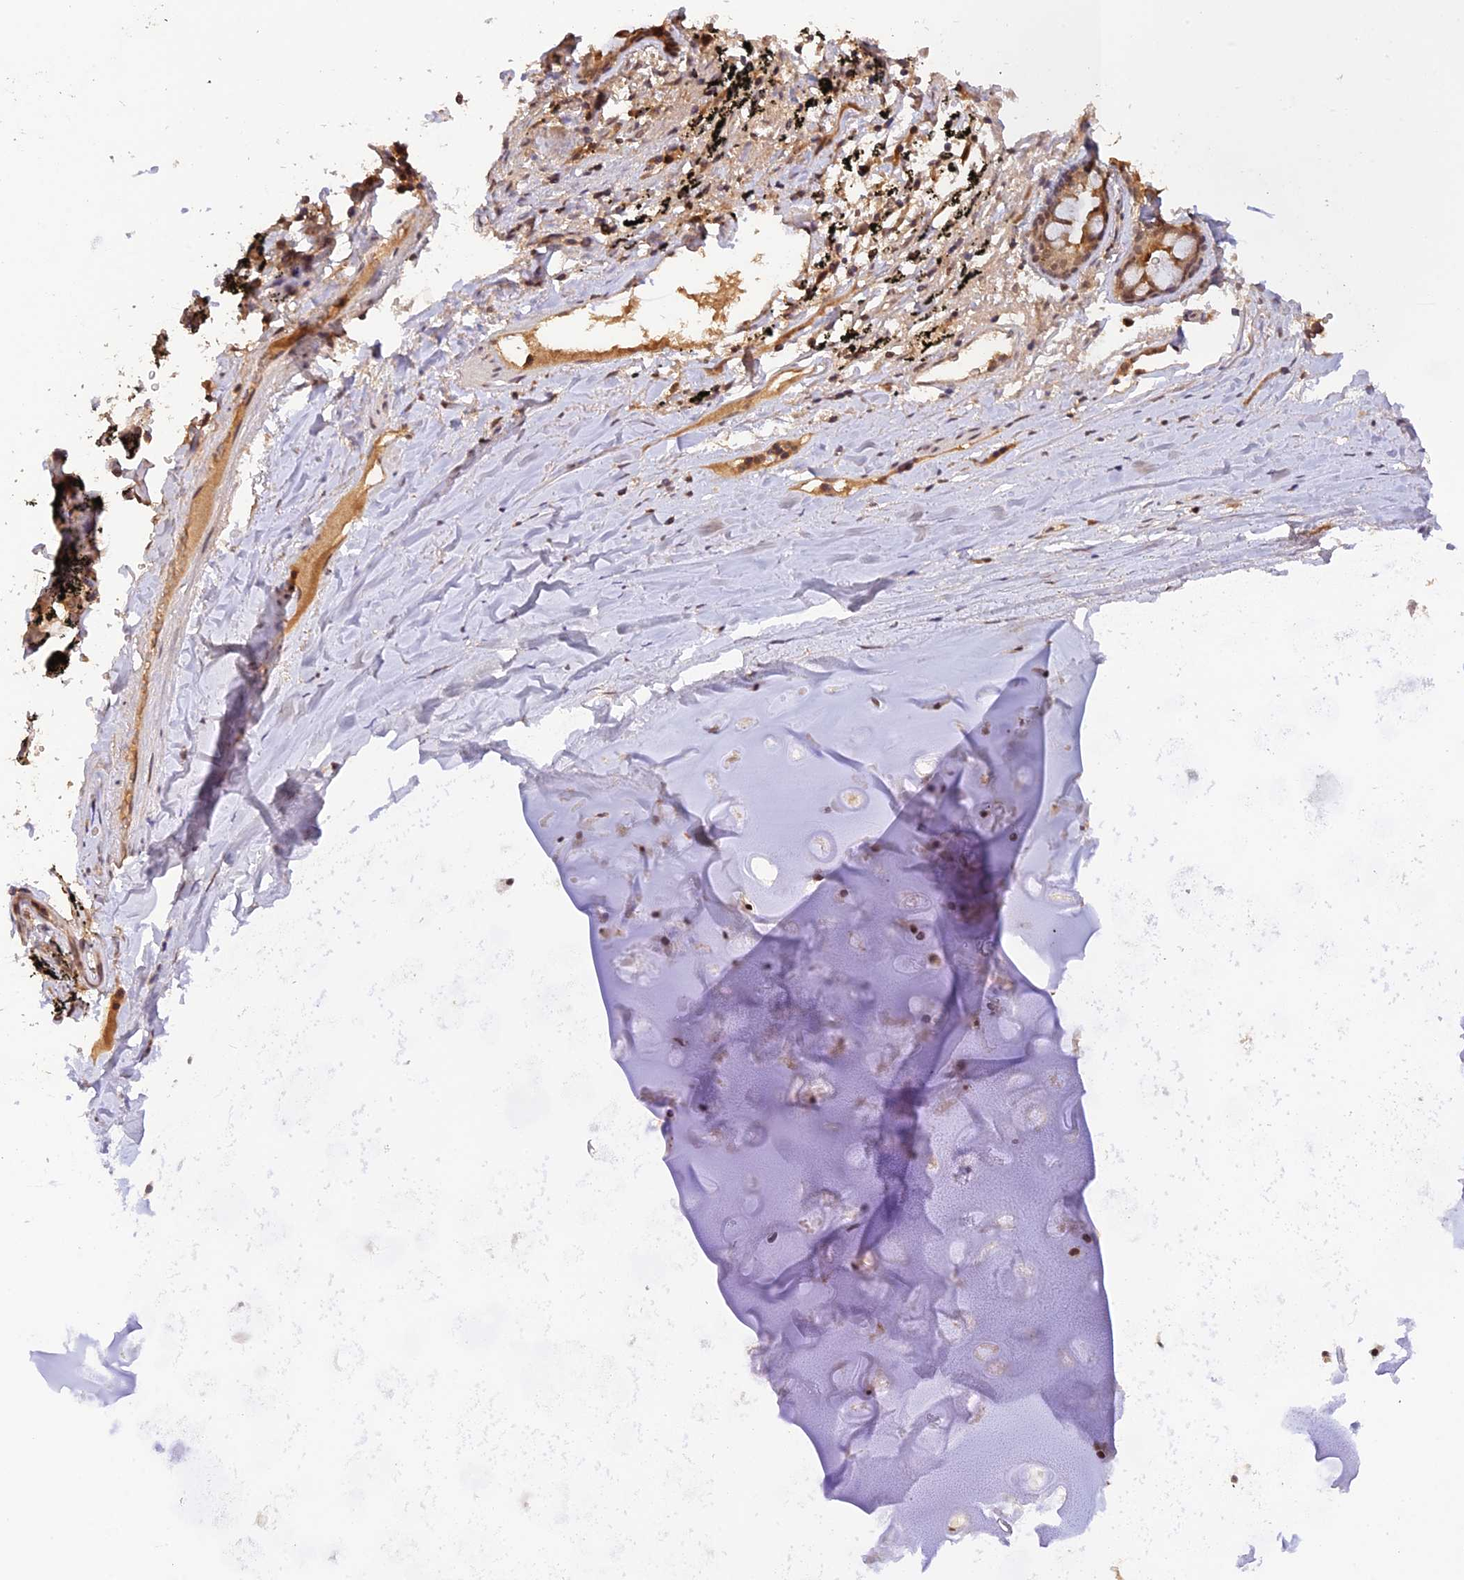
{"staining": {"intensity": "weak", "quantity": "25%-75%", "location": "nuclear"}, "tissue": "adipose tissue", "cell_type": "Adipocytes", "image_type": "normal", "snomed": [{"axis": "morphology", "description": "Normal tissue, NOS"}, {"axis": "topography", "description": "Lymph node"}, {"axis": "topography", "description": "Bronchus"}], "caption": "Human adipose tissue stained for a protein (brown) shows weak nuclear positive positivity in about 25%-75% of adipocytes.", "gene": "ZNF436", "patient": {"sex": "male", "age": 63}}